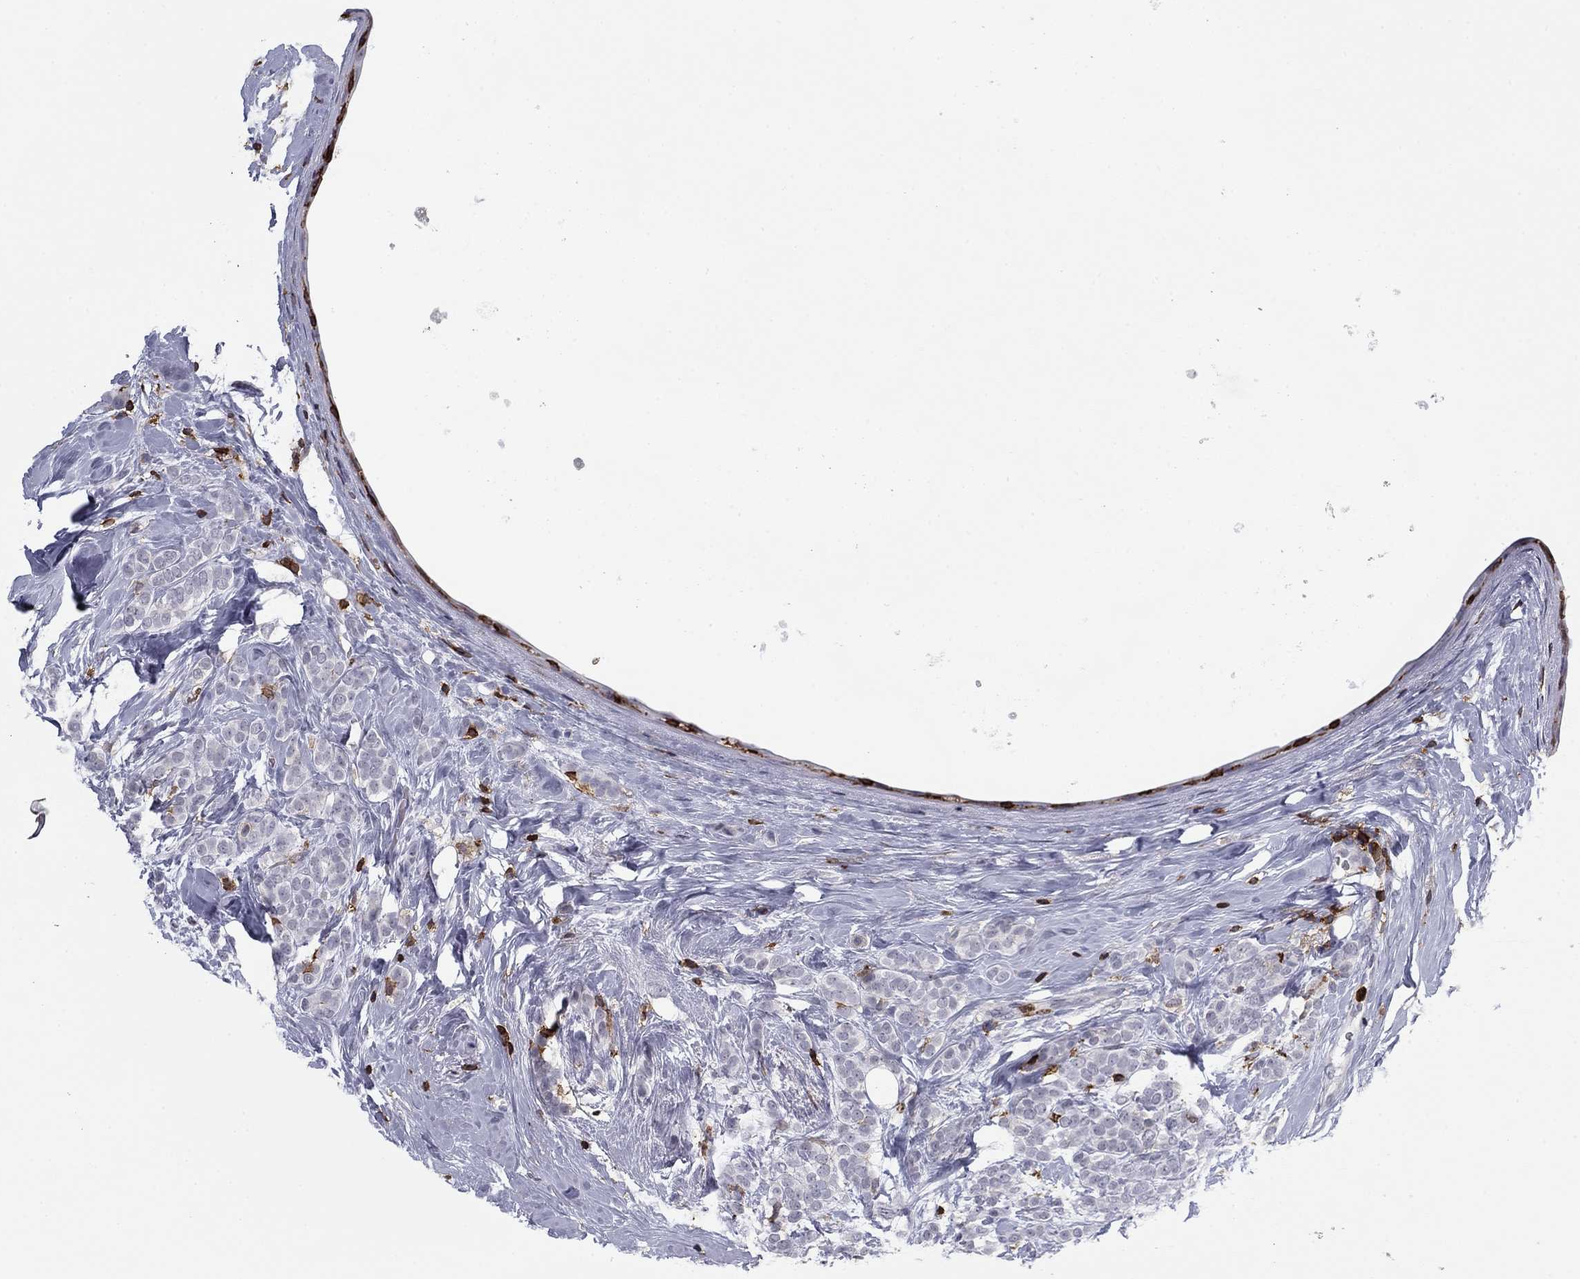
{"staining": {"intensity": "negative", "quantity": "none", "location": "none"}, "tissue": "breast cancer", "cell_type": "Tumor cells", "image_type": "cancer", "snomed": [{"axis": "morphology", "description": "Lobular carcinoma"}, {"axis": "topography", "description": "Breast"}], "caption": "This is a histopathology image of IHC staining of lobular carcinoma (breast), which shows no expression in tumor cells.", "gene": "ARHGAP27", "patient": {"sex": "female", "age": 49}}